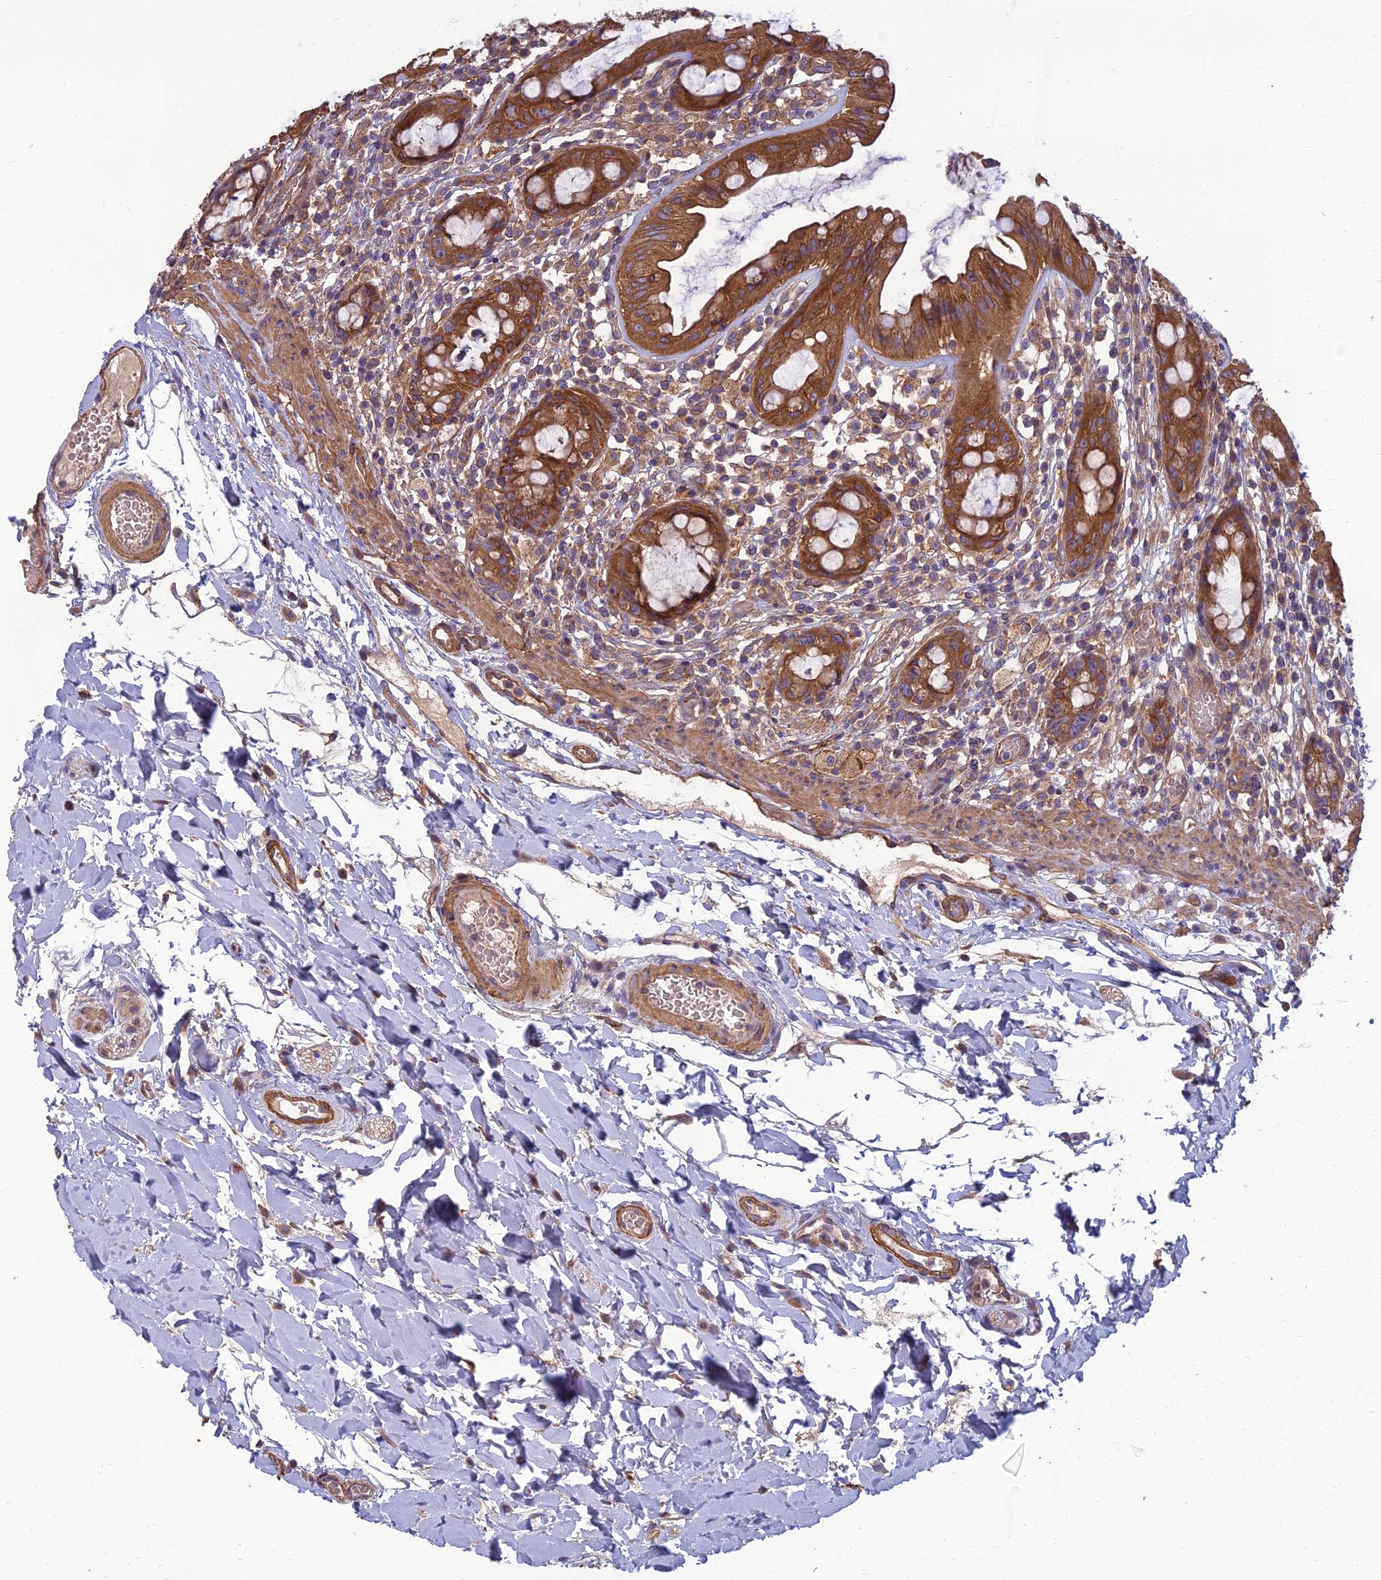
{"staining": {"intensity": "strong", "quantity": ">75%", "location": "cytoplasmic/membranous"}, "tissue": "rectum", "cell_type": "Glandular cells", "image_type": "normal", "snomed": [{"axis": "morphology", "description": "Normal tissue, NOS"}, {"axis": "topography", "description": "Rectum"}], "caption": "Immunohistochemical staining of benign human rectum shows high levels of strong cytoplasmic/membranous staining in about >75% of glandular cells.", "gene": "WDR24", "patient": {"sex": "female", "age": 57}}